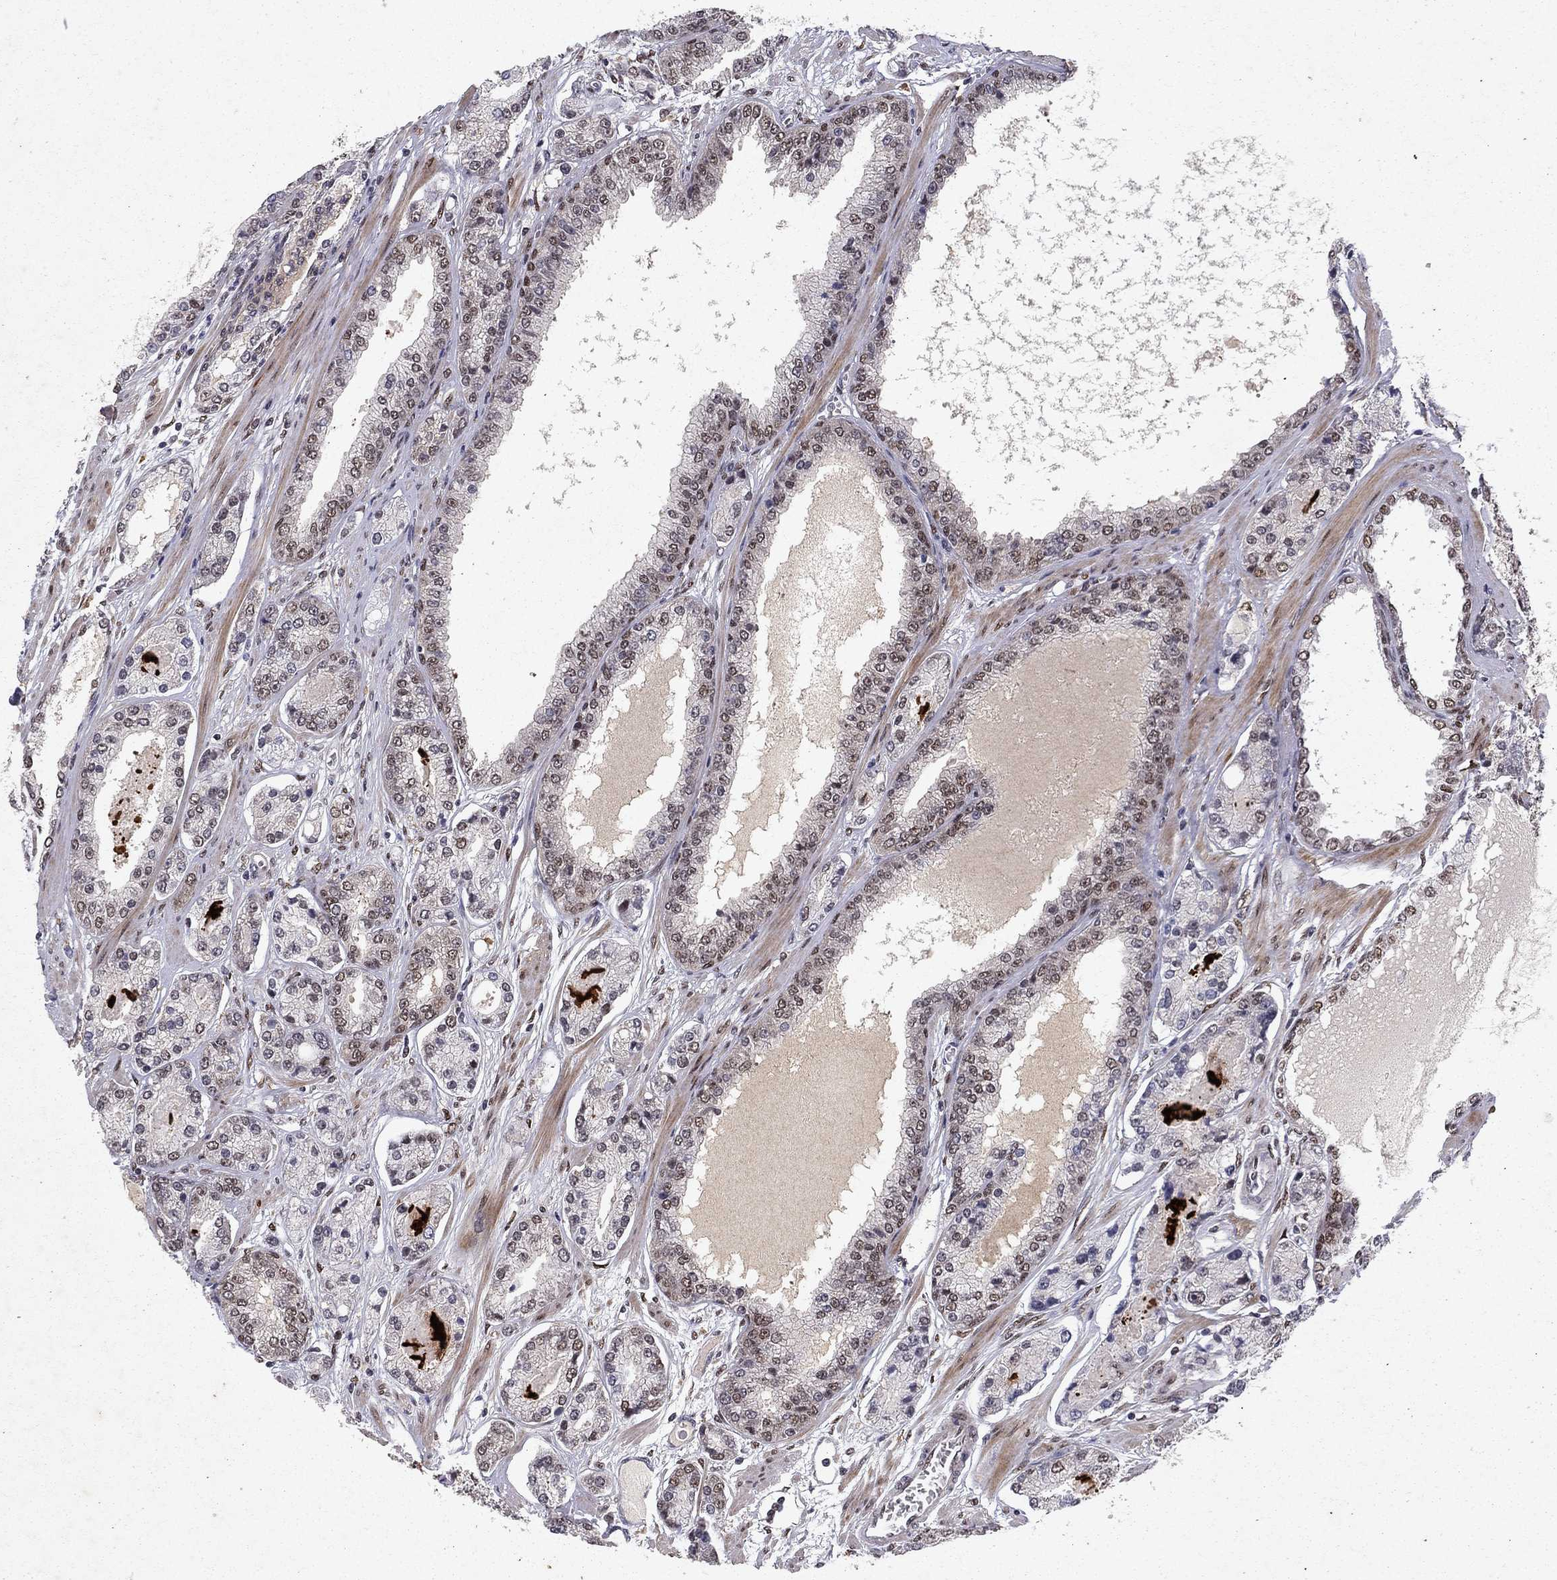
{"staining": {"intensity": "strong", "quantity": "25%-75%", "location": "nuclear"}, "tissue": "prostate cancer", "cell_type": "Tumor cells", "image_type": "cancer", "snomed": [{"axis": "morphology", "description": "Adenocarcinoma, NOS"}, {"axis": "topography", "description": "Prostate"}], "caption": "IHC staining of adenocarcinoma (prostate), which shows high levels of strong nuclear expression in approximately 25%-75% of tumor cells indicating strong nuclear protein staining. The staining was performed using DAB (3,3'-diaminobenzidine) (brown) for protein detection and nuclei were counterstained in hematoxylin (blue).", "gene": "CRTC1", "patient": {"sex": "male", "age": 64}}